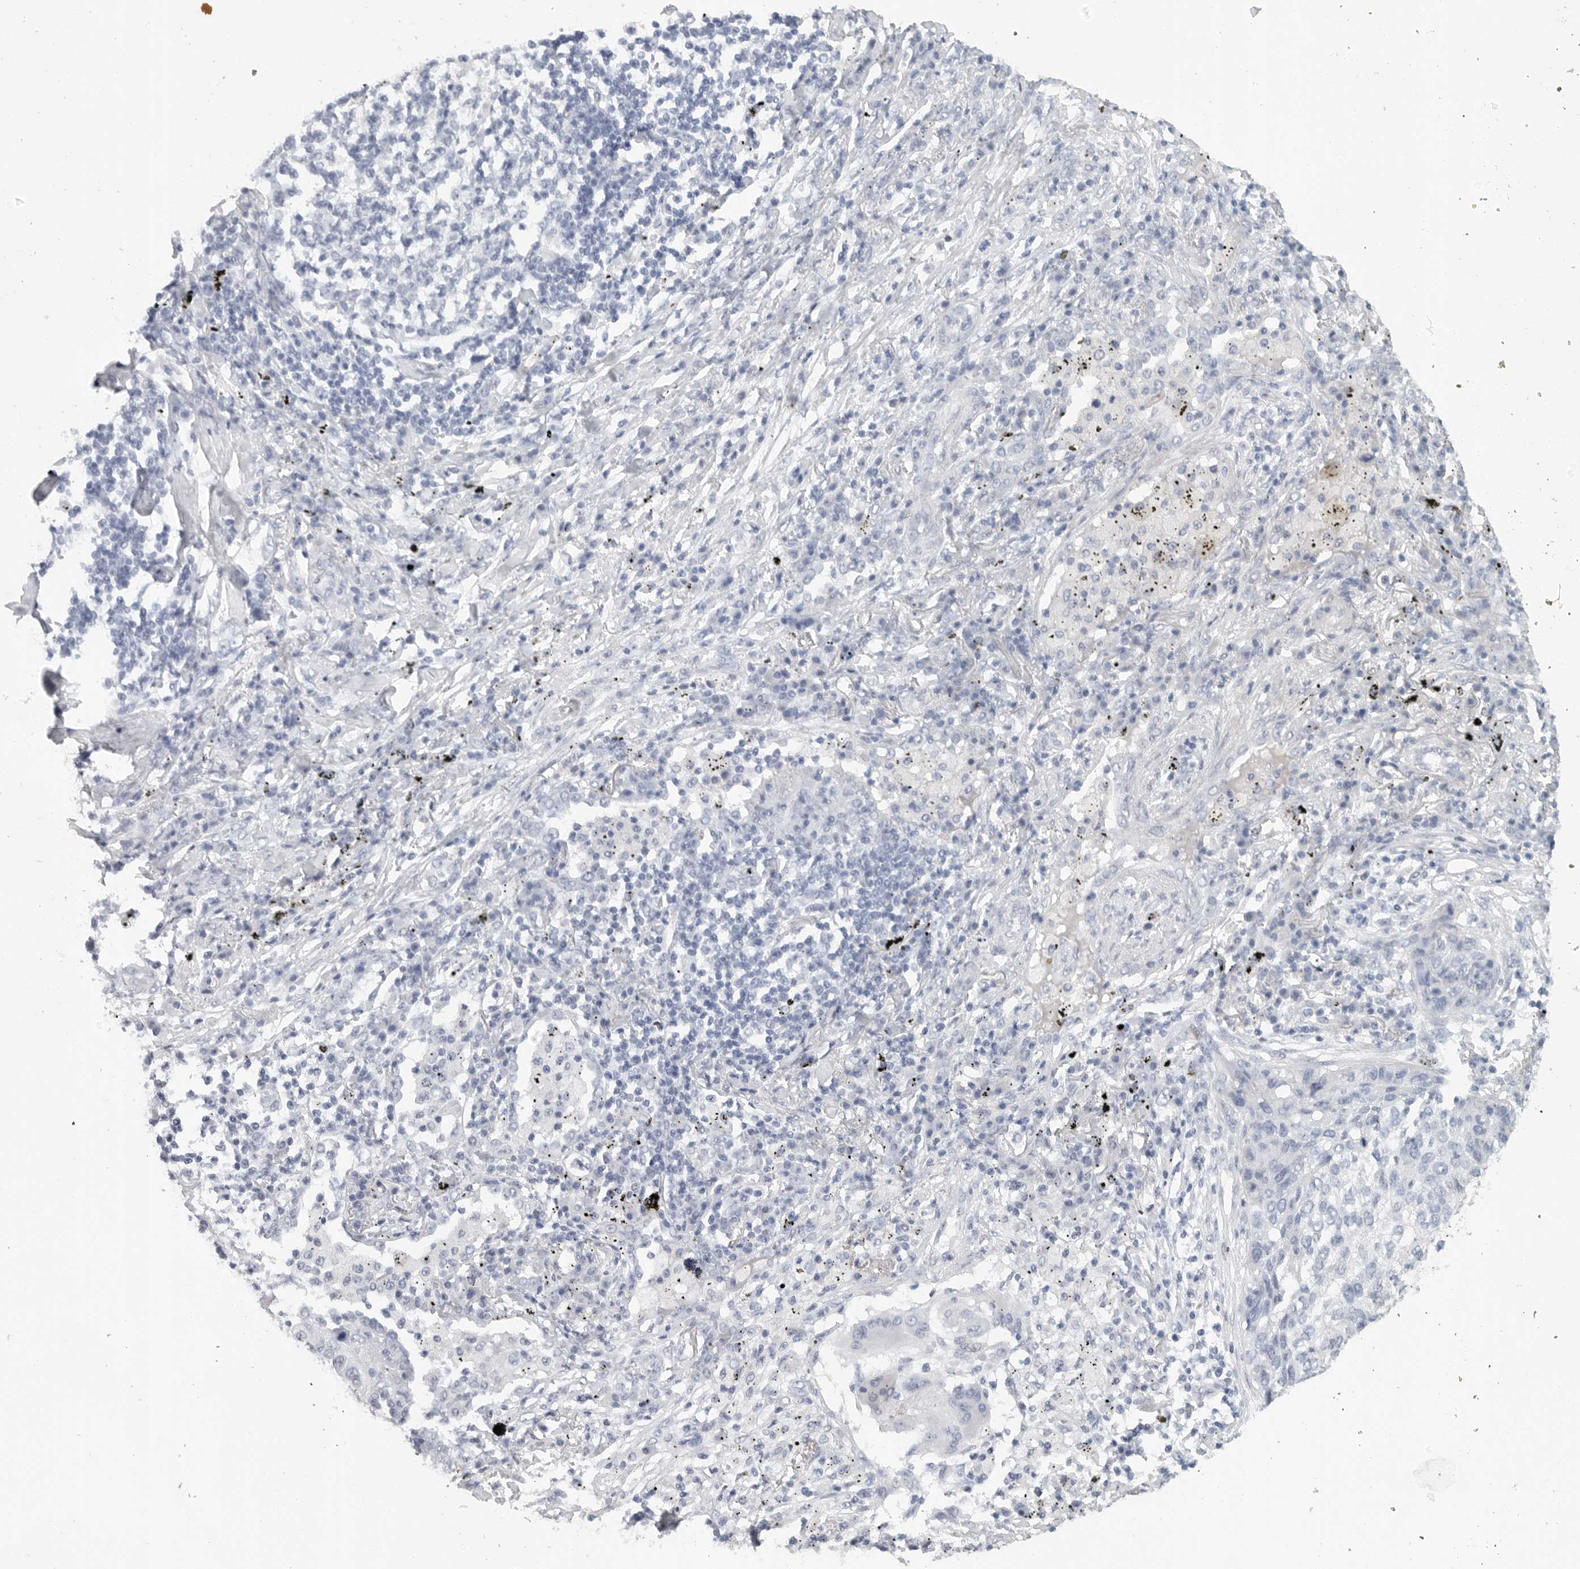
{"staining": {"intensity": "negative", "quantity": "none", "location": "none"}, "tissue": "lung cancer", "cell_type": "Tumor cells", "image_type": "cancer", "snomed": [{"axis": "morphology", "description": "Squamous cell carcinoma, NOS"}, {"axis": "topography", "description": "Lung"}], "caption": "A high-resolution image shows IHC staining of lung cancer (squamous cell carcinoma), which demonstrates no significant expression in tumor cells.", "gene": "TNR", "patient": {"sex": "female", "age": 63}}